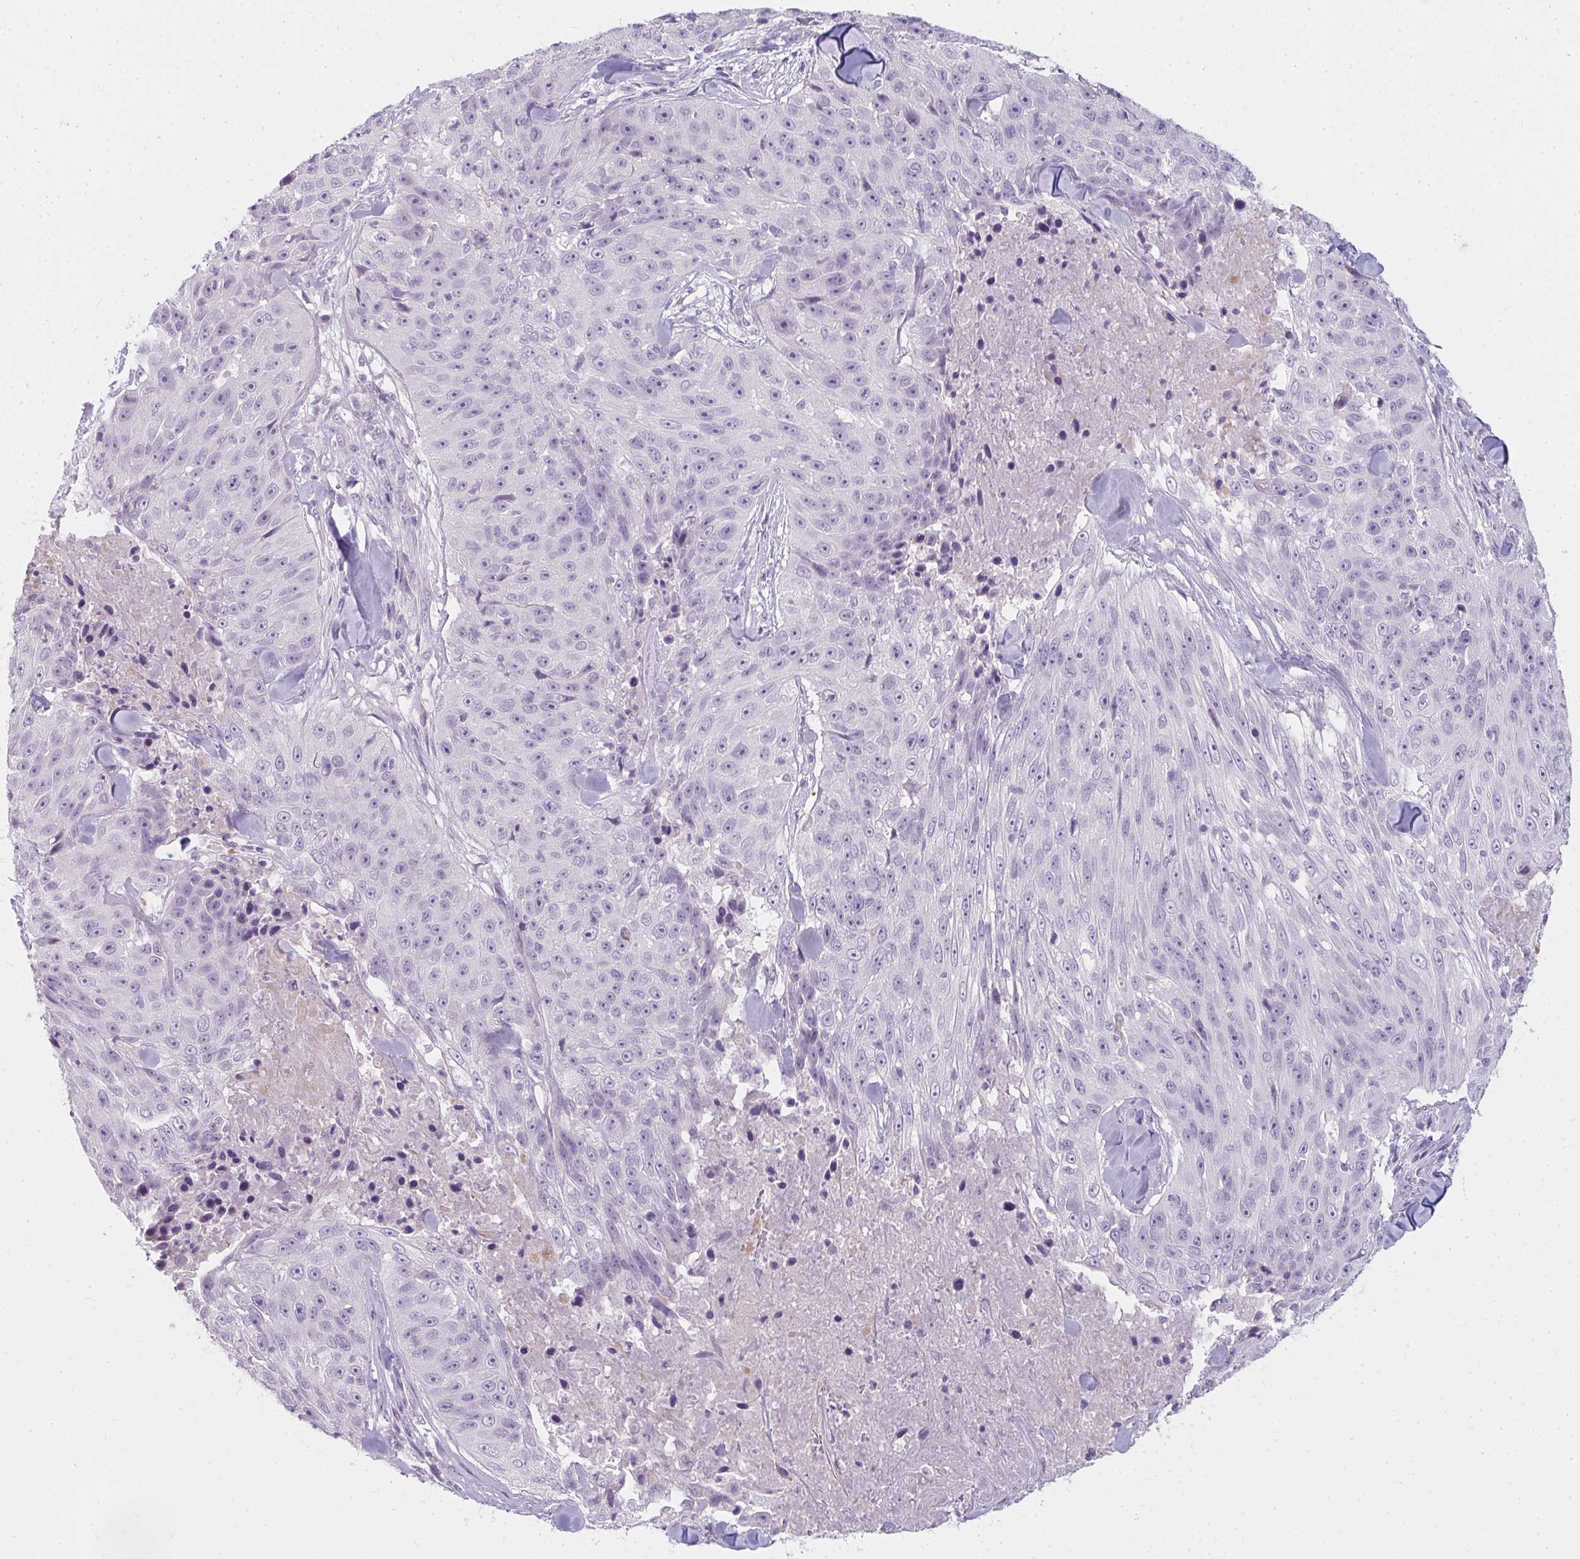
{"staining": {"intensity": "negative", "quantity": "none", "location": "none"}, "tissue": "skin cancer", "cell_type": "Tumor cells", "image_type": "cancer", "snomed": [{"axis": "morphology", "description": "Squamous cell carcinoma, NOS"}, {"axis": "topography", "description": "Skin"}], "caption": "A high-resolution micrograph shows immunohistochemistry staining of squamous cell carcinoma (skin), which displays no significant staining in tumor cells.", "gene": "PPP1R3G", "patient": {"sex": "female", "age": 87}}